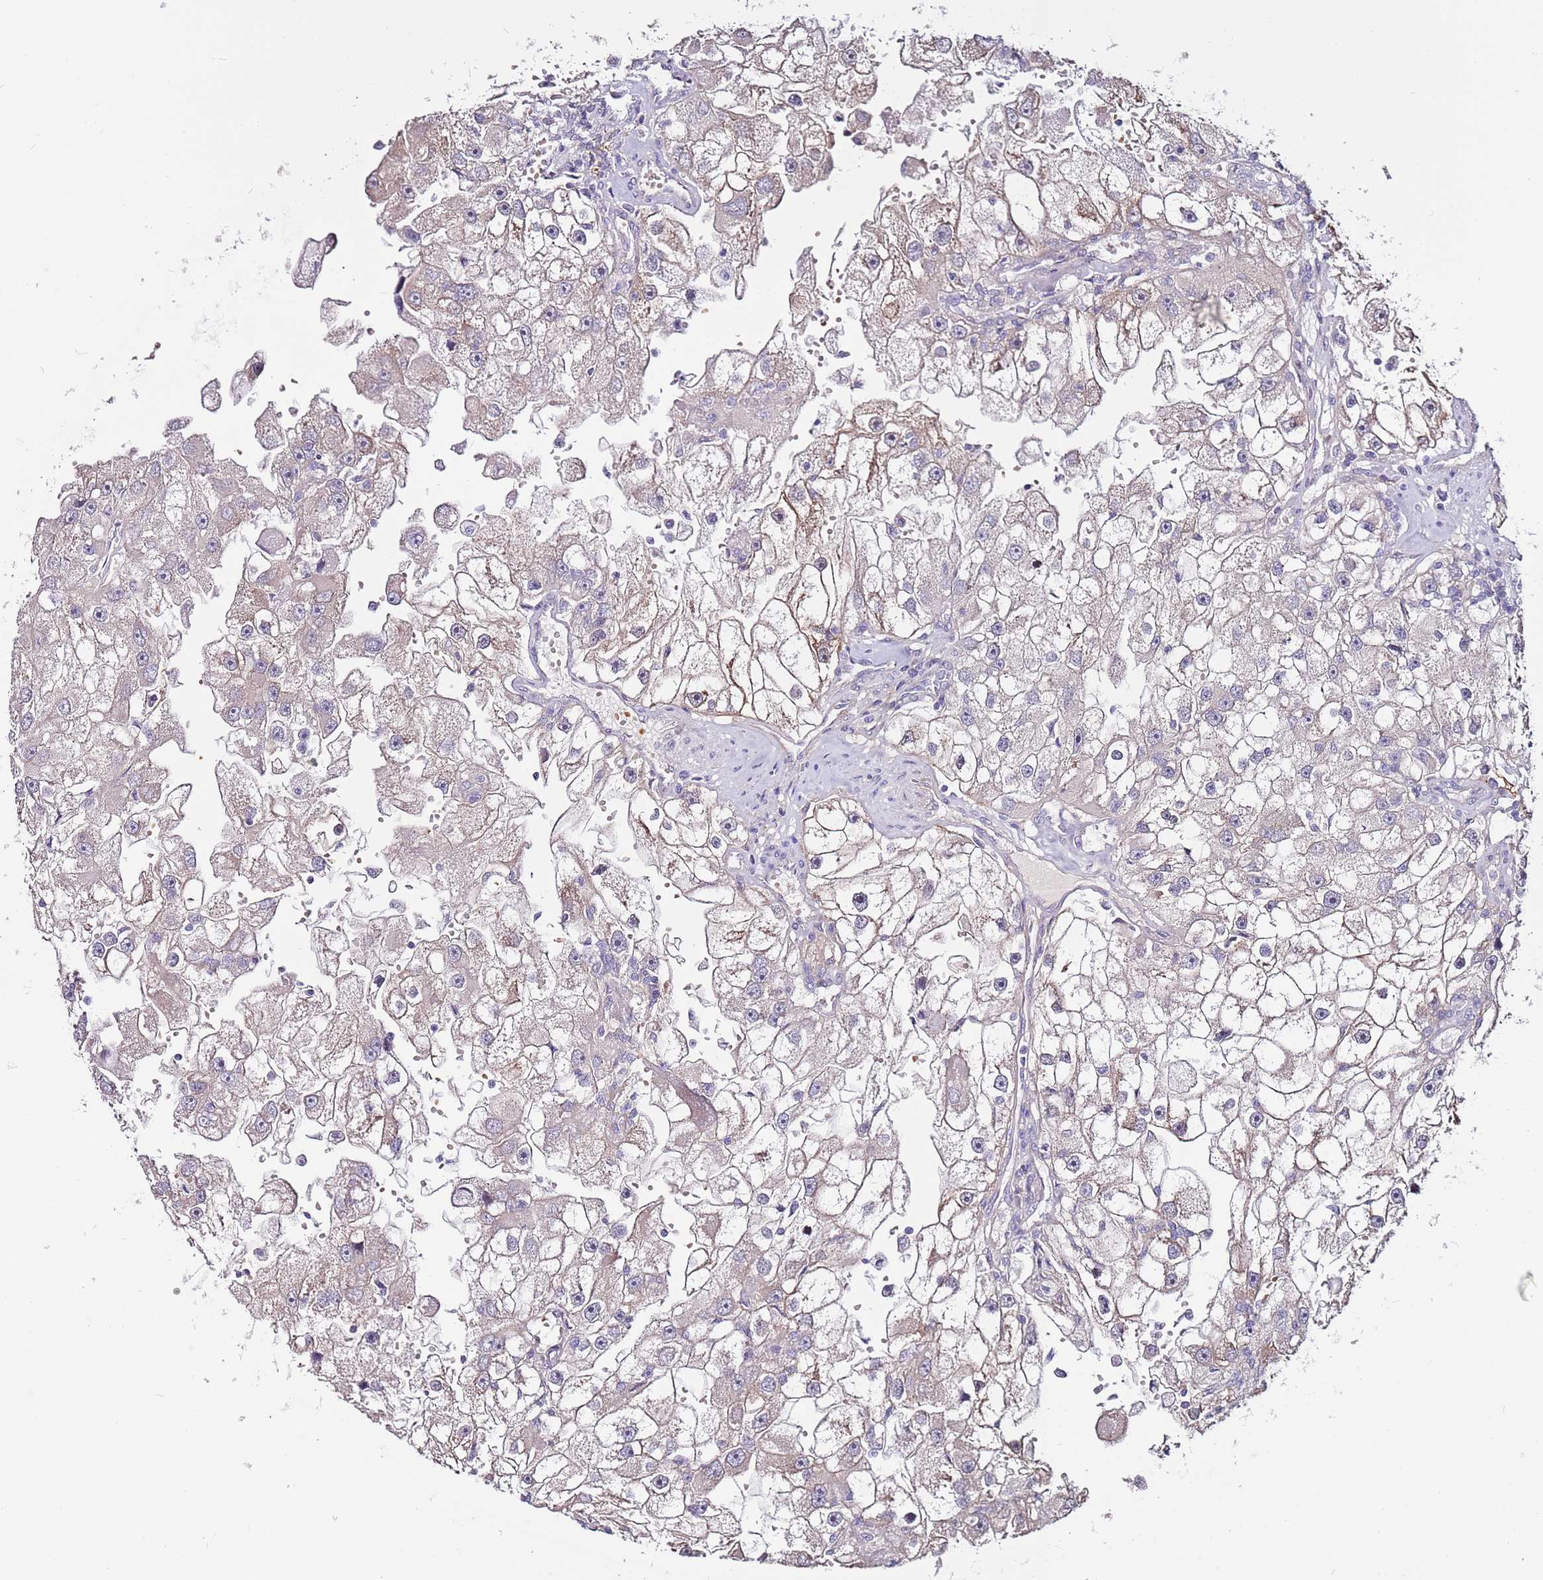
{"staining": {"intensity": "weak", "quantity": "<25%", "location": "cytoplasmic/membranous"}, "tissue": "renal cancer", "cell_type": "Tumor cells", "image_type": "cancer", "snomed": [{"axis": "morphology", "description": "Adenocarcinoma, NOS"}, {"axis": "topography", "description": "Kidney"}], "caption": "DAB (3,3'-diaminobenzidine) immunohistochemical staining of human renal cancer reveals no significant positivity in tumor cells.", "gene": "MTG2", "patient": {"sex": "male", "age": 63}}